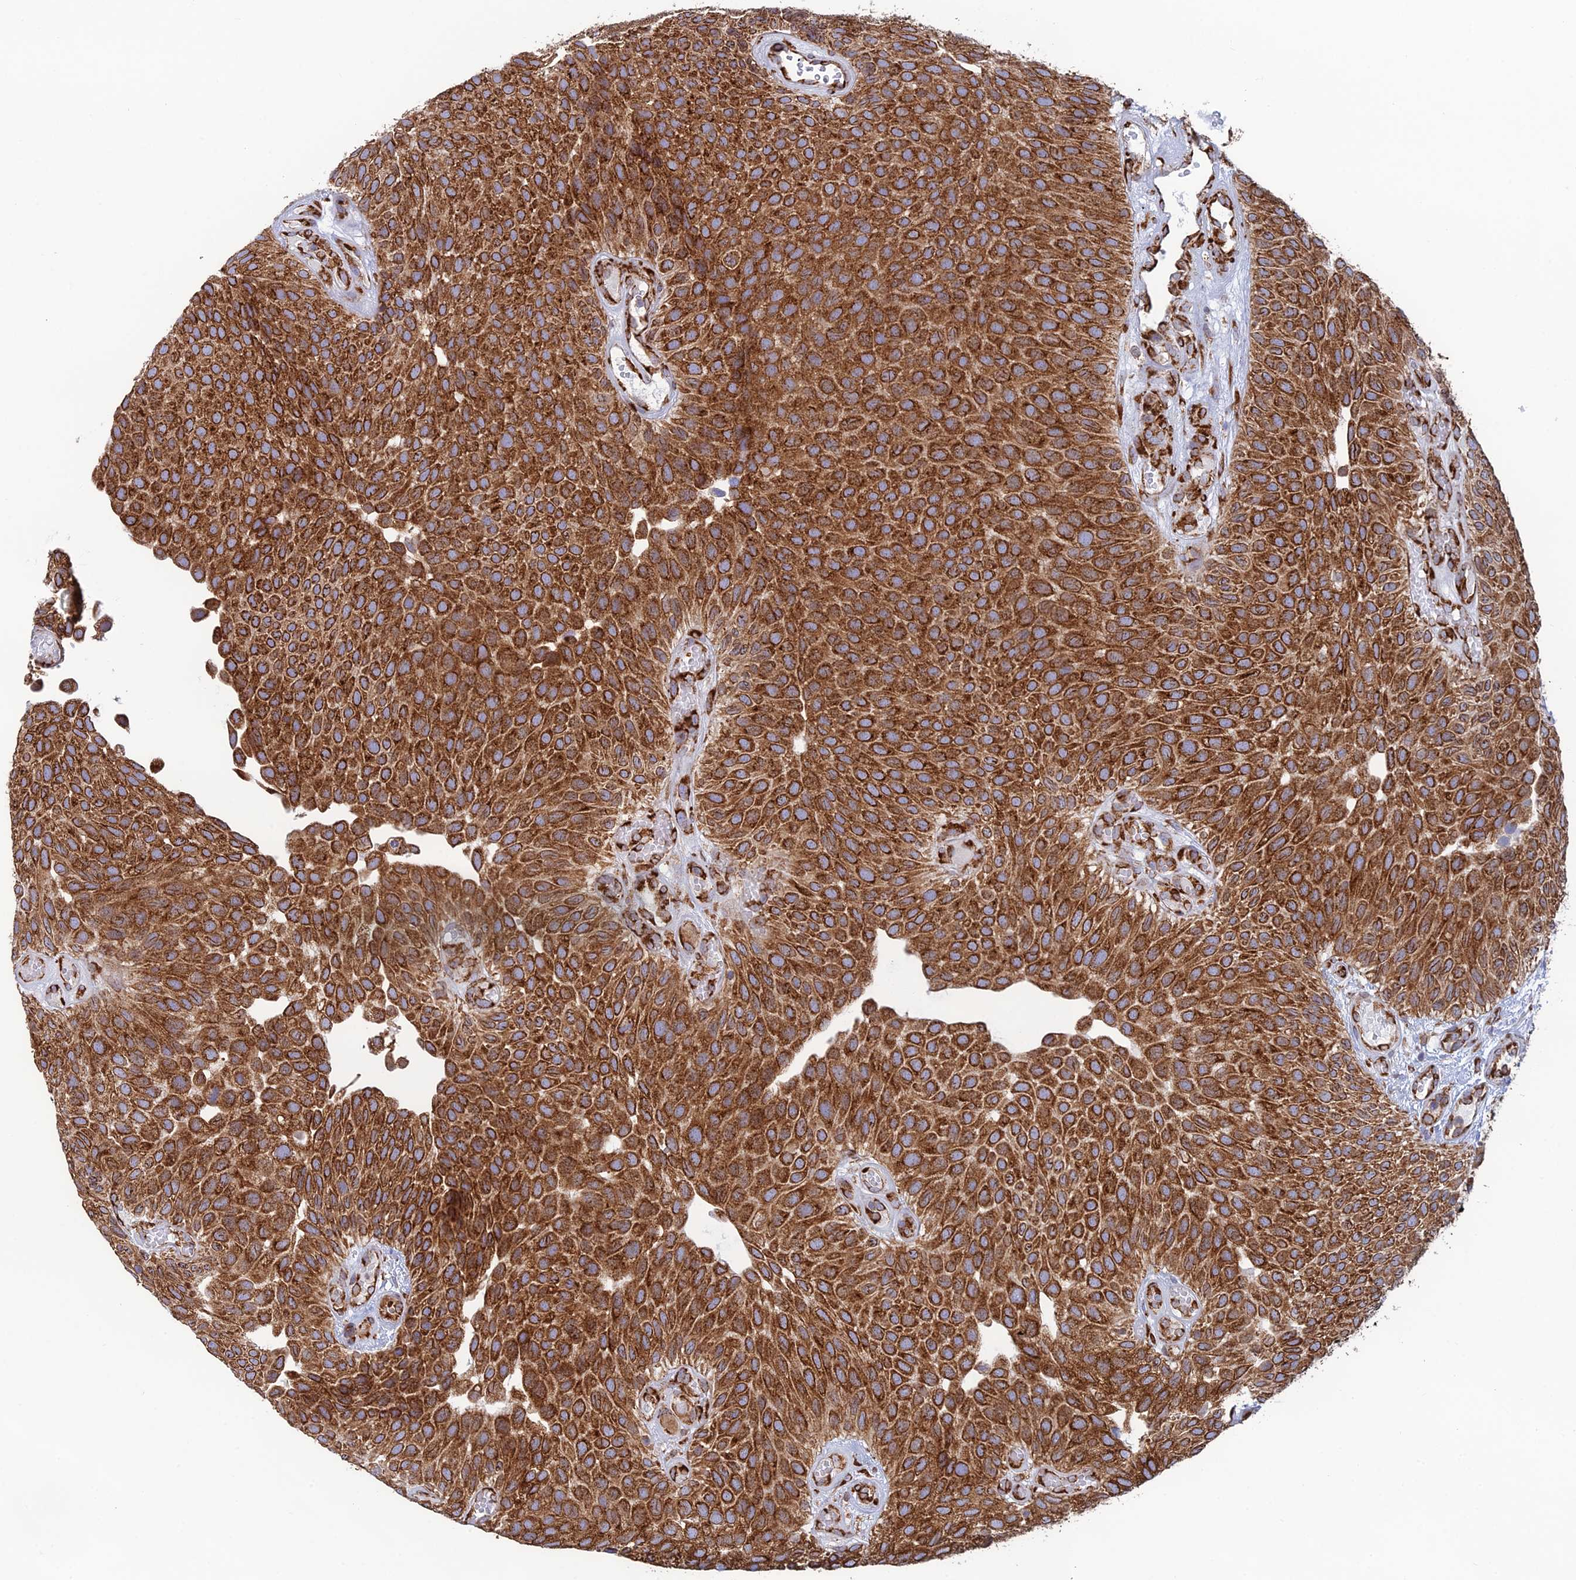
{"staining": {"intensity": "strong", "quantity": ">75%", "location": "cytoplasmic/membranous"}, "tissue": "urothelial cancer", "cell_type": "Tumor cells", "image_type": "cancer", "snomed": [{"axis": "morphology", "description": "Urothelial carcinoma, Low grade"}, {"axis": "topography", "description": "Urinary bladder"}], "caption": "Urothelial cancer stained with a protein marker displays strong staining in tumor cells.", "gene": "CCDC69", "patient": {"sex": "male", "age": 89}}